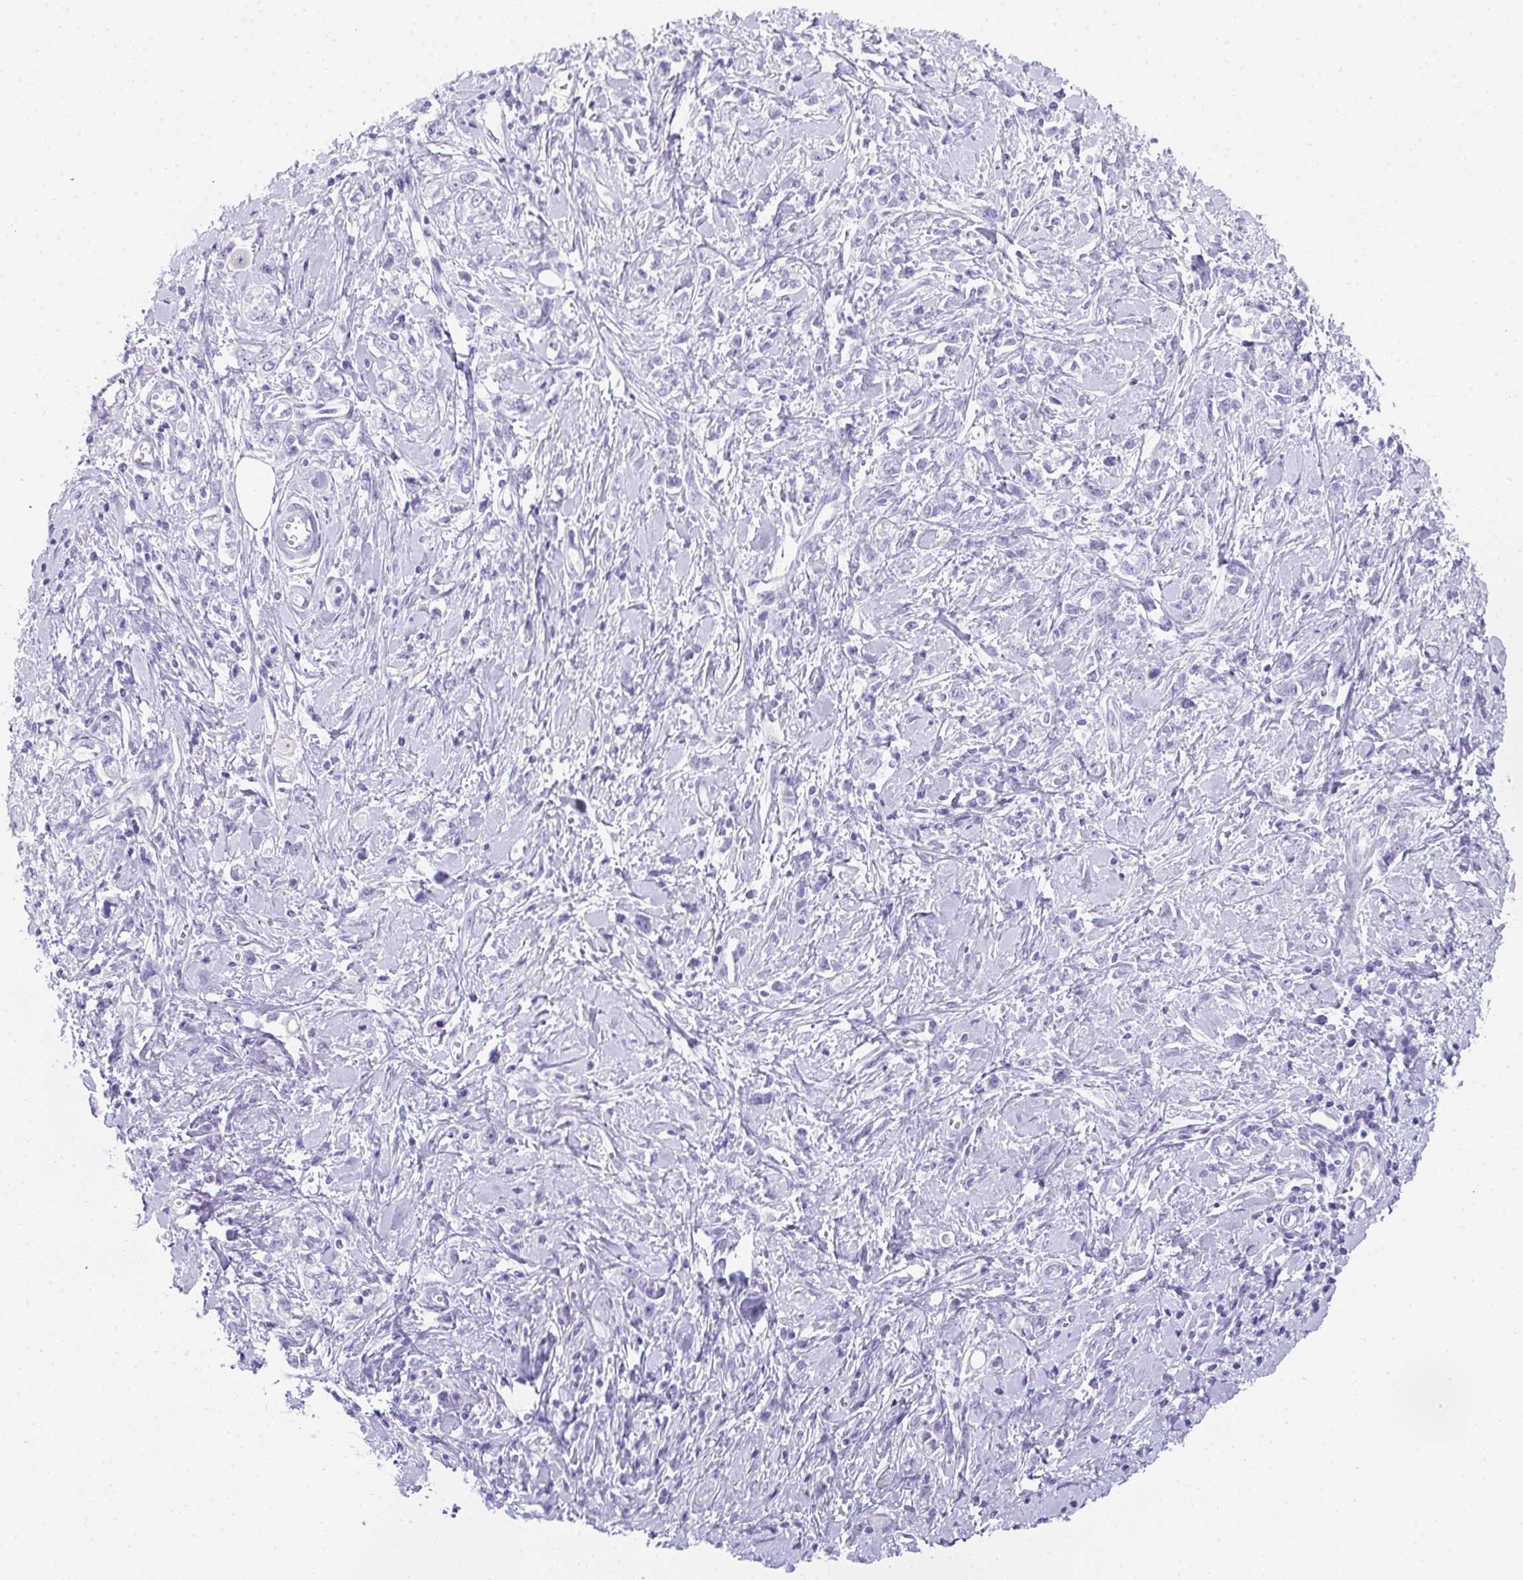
{"staining": {"intensity": "negative", "quantity": "none", "location": "none"}, "tissue": "stomach cancer", "cell_type": "Tumor cells", "image_type": "cancer", "snomed": [{"axis": "morphology", "description": "Adenocarcinoma, NOS"}, {"axis": "topography", "description": "Stomach"}], "caption": "The immunohistochemistry image has no significant positivity in tumor cells of stomach cancer tissue.", "gene": "RLF", "patient": {"sex": "female", "age": 76}}